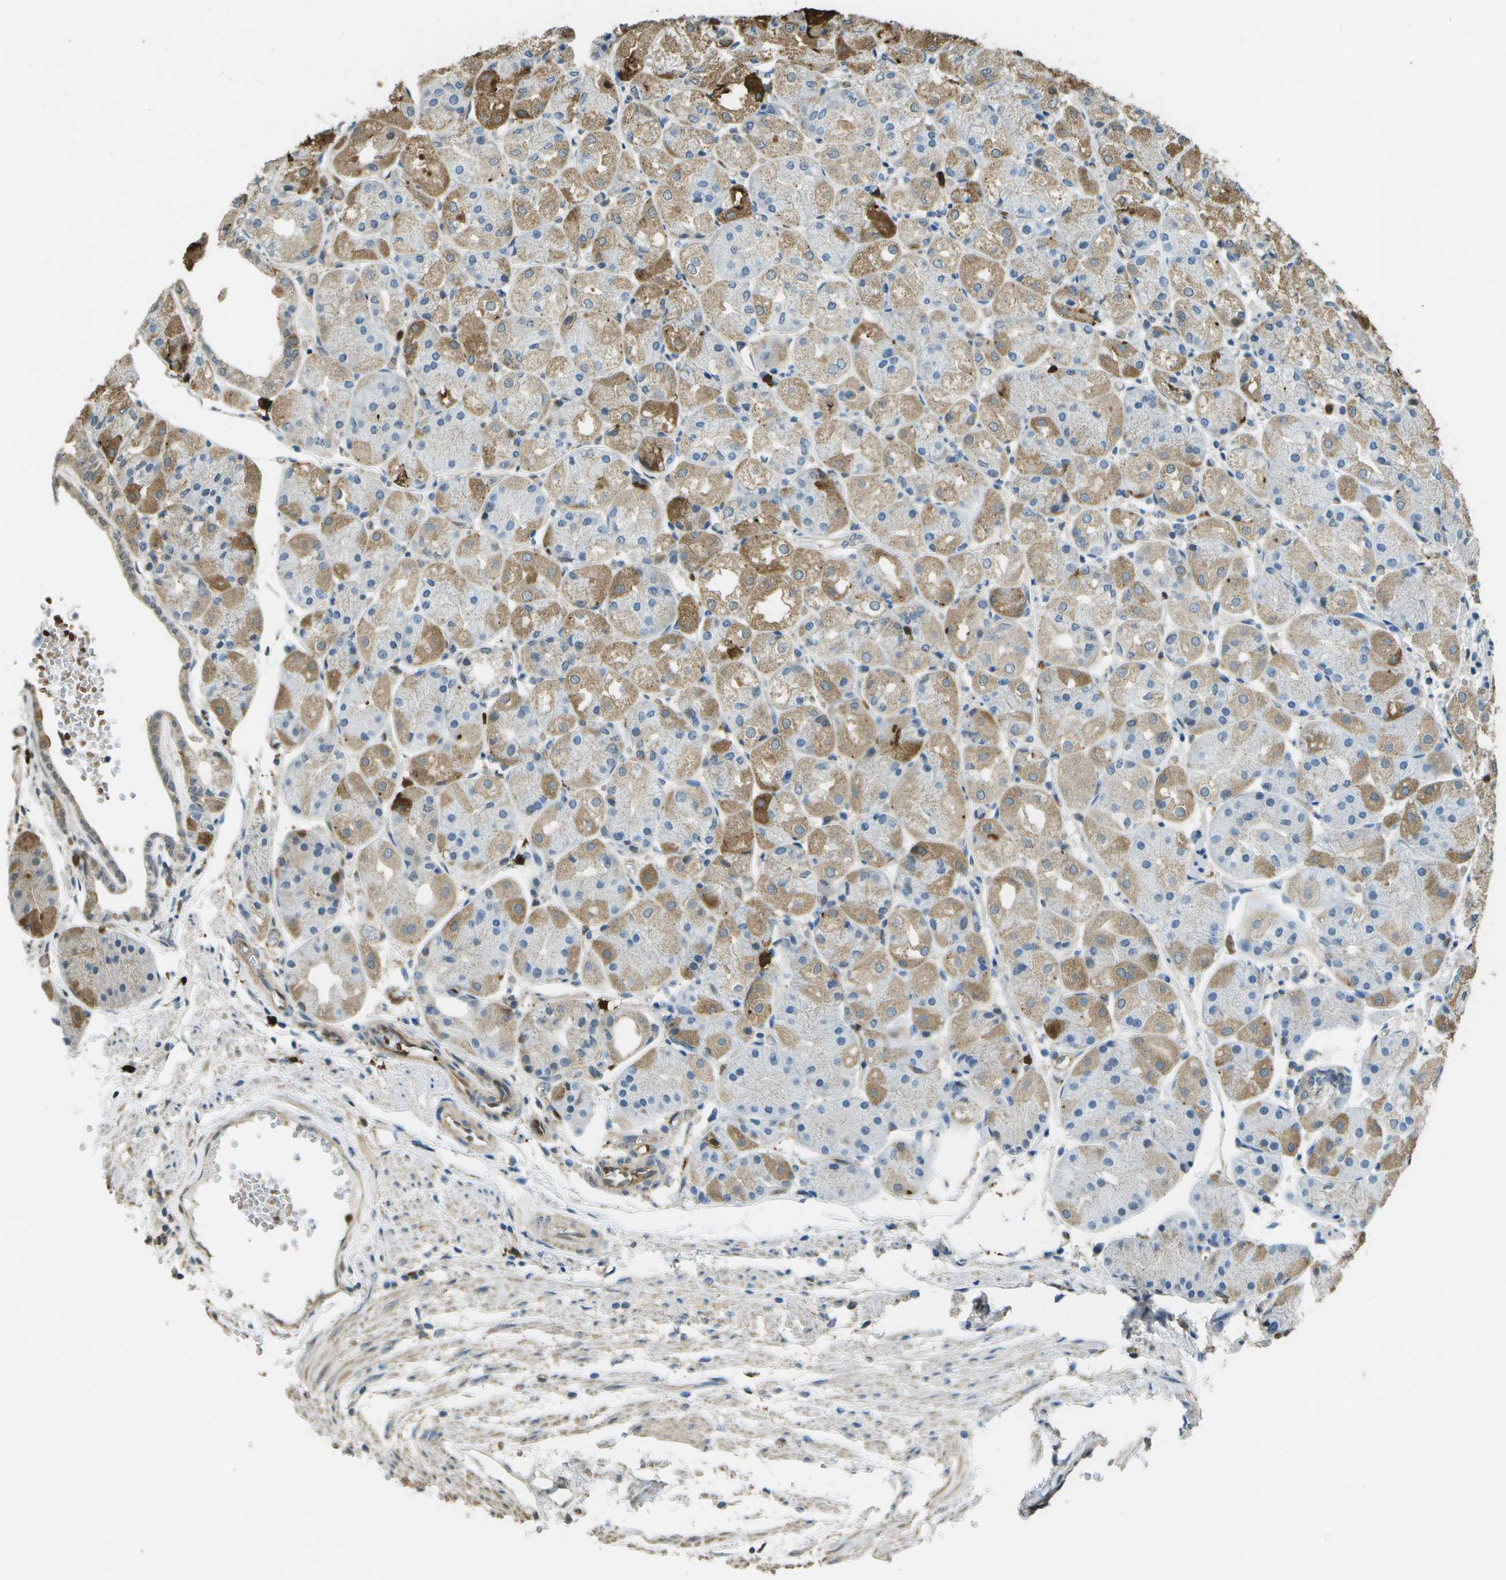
{"staining": {"intensity": "moderate", "quantity": "25%-75%", "location": "cytoplasmic/membranous"}, "tissue": "stomach", "cell_type": "Glandular cells", "image_type": "normal", "snomed": [{"axis": "morphology", "description": "Normal tissue, NOS"}, {"axis": "topography", "description": "Stomach, upper"}], "caption": "Unremarkable stomach was stained to show a protein in brown. There is medium levels of moderate cytoplasmic/membranous staining in about 25%-75% of glandular cells. The protein is shown in brown color, while the nuclei are stained blue.", "gene": "CACHD1", "patient": {"sex": "male", "age": 72}}